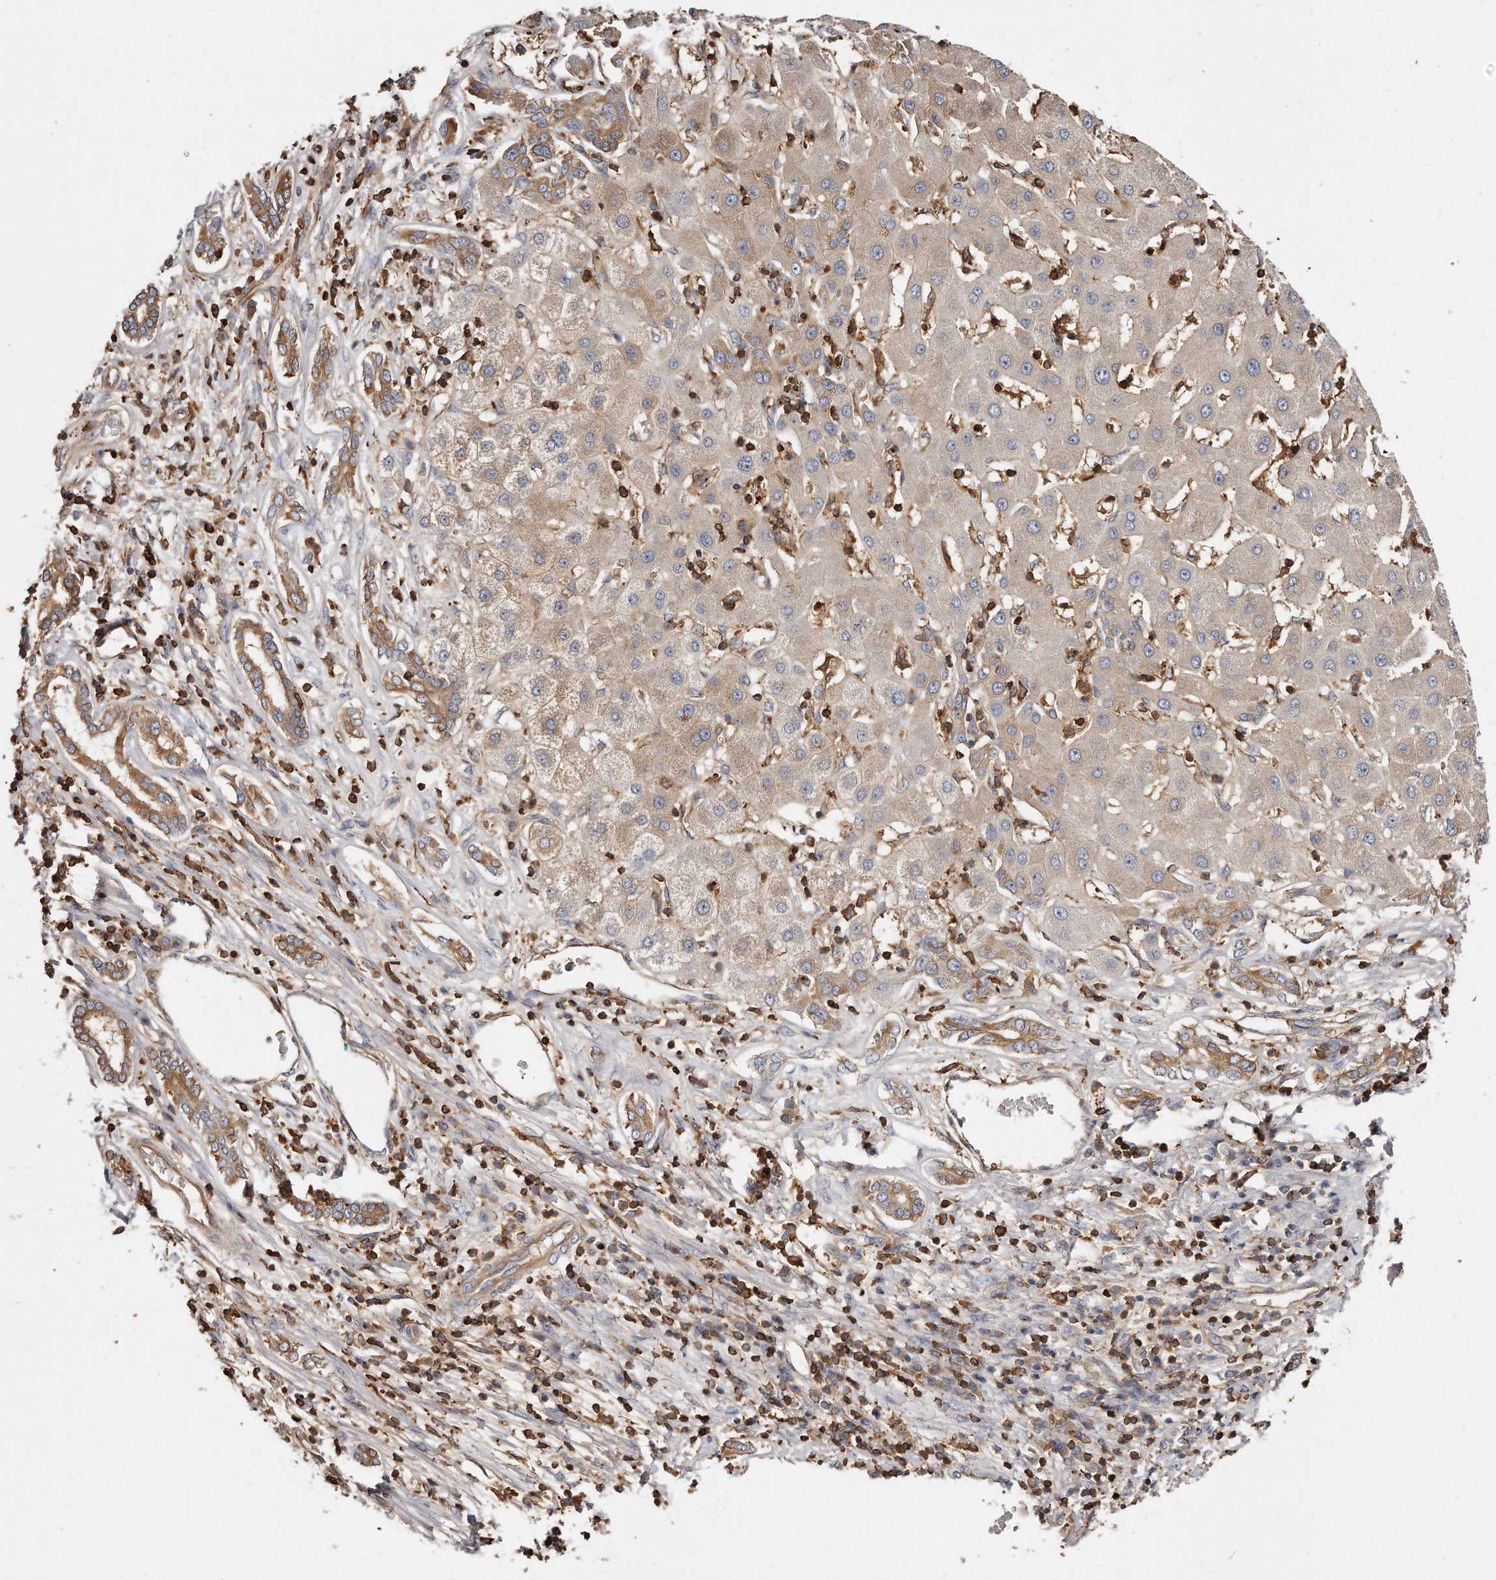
{"staining": {"intensity": "negative", "quantity": "none", "location": "none"}, "tissue": "liver cancer", "cell_type": "Tumor cells", "image_type": "cancer", "snomed": [{"axis": "morphology", "description": "Carcinoma, Hepatocellular, NOS"}, {"axis": "topography", "description": "Liver"}], "caption": "The image displays no staining of tumor cells in liver cancer (hepatocellular carcinoma).", "gene": "CAP1", "patient": {"sex": "male", "age": 65}}